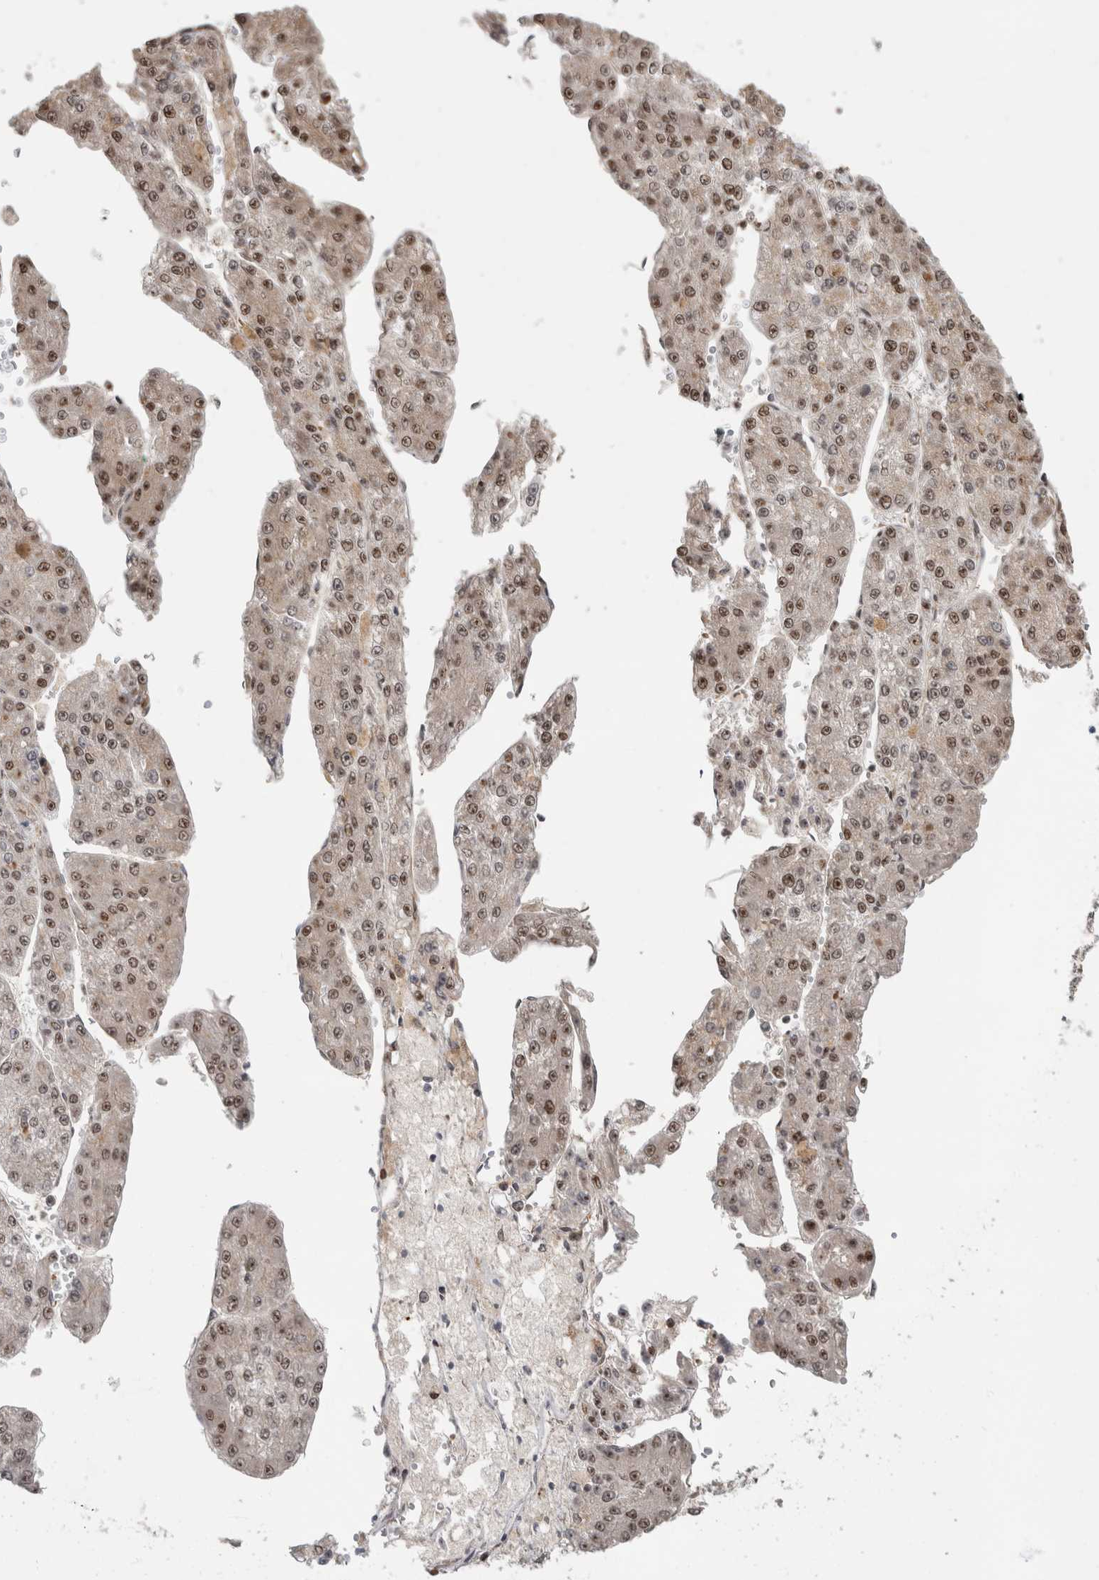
{"staining": {"intensity": "moderate", "quantity": ">75%", "location": "nuclear"}, "tissue": "liver cancer", "cell_type": "Tumor cells", "image_type": "cancer", "snomed": [{"axis": "morphology", "description": "Carcinoma, Hepatocellular, NOS"}, {"axis": "topography", "description": "Liver"}], "caption": "Liver cancer tissue exhibits moderate nuclear staining in approximately >75% of tumor cells Immunohistochemistry stains the protein of interest in brown and the nuclei are stained blue.", "gene": "WASF2", "patient": {"sex": "female", "age": 73}}